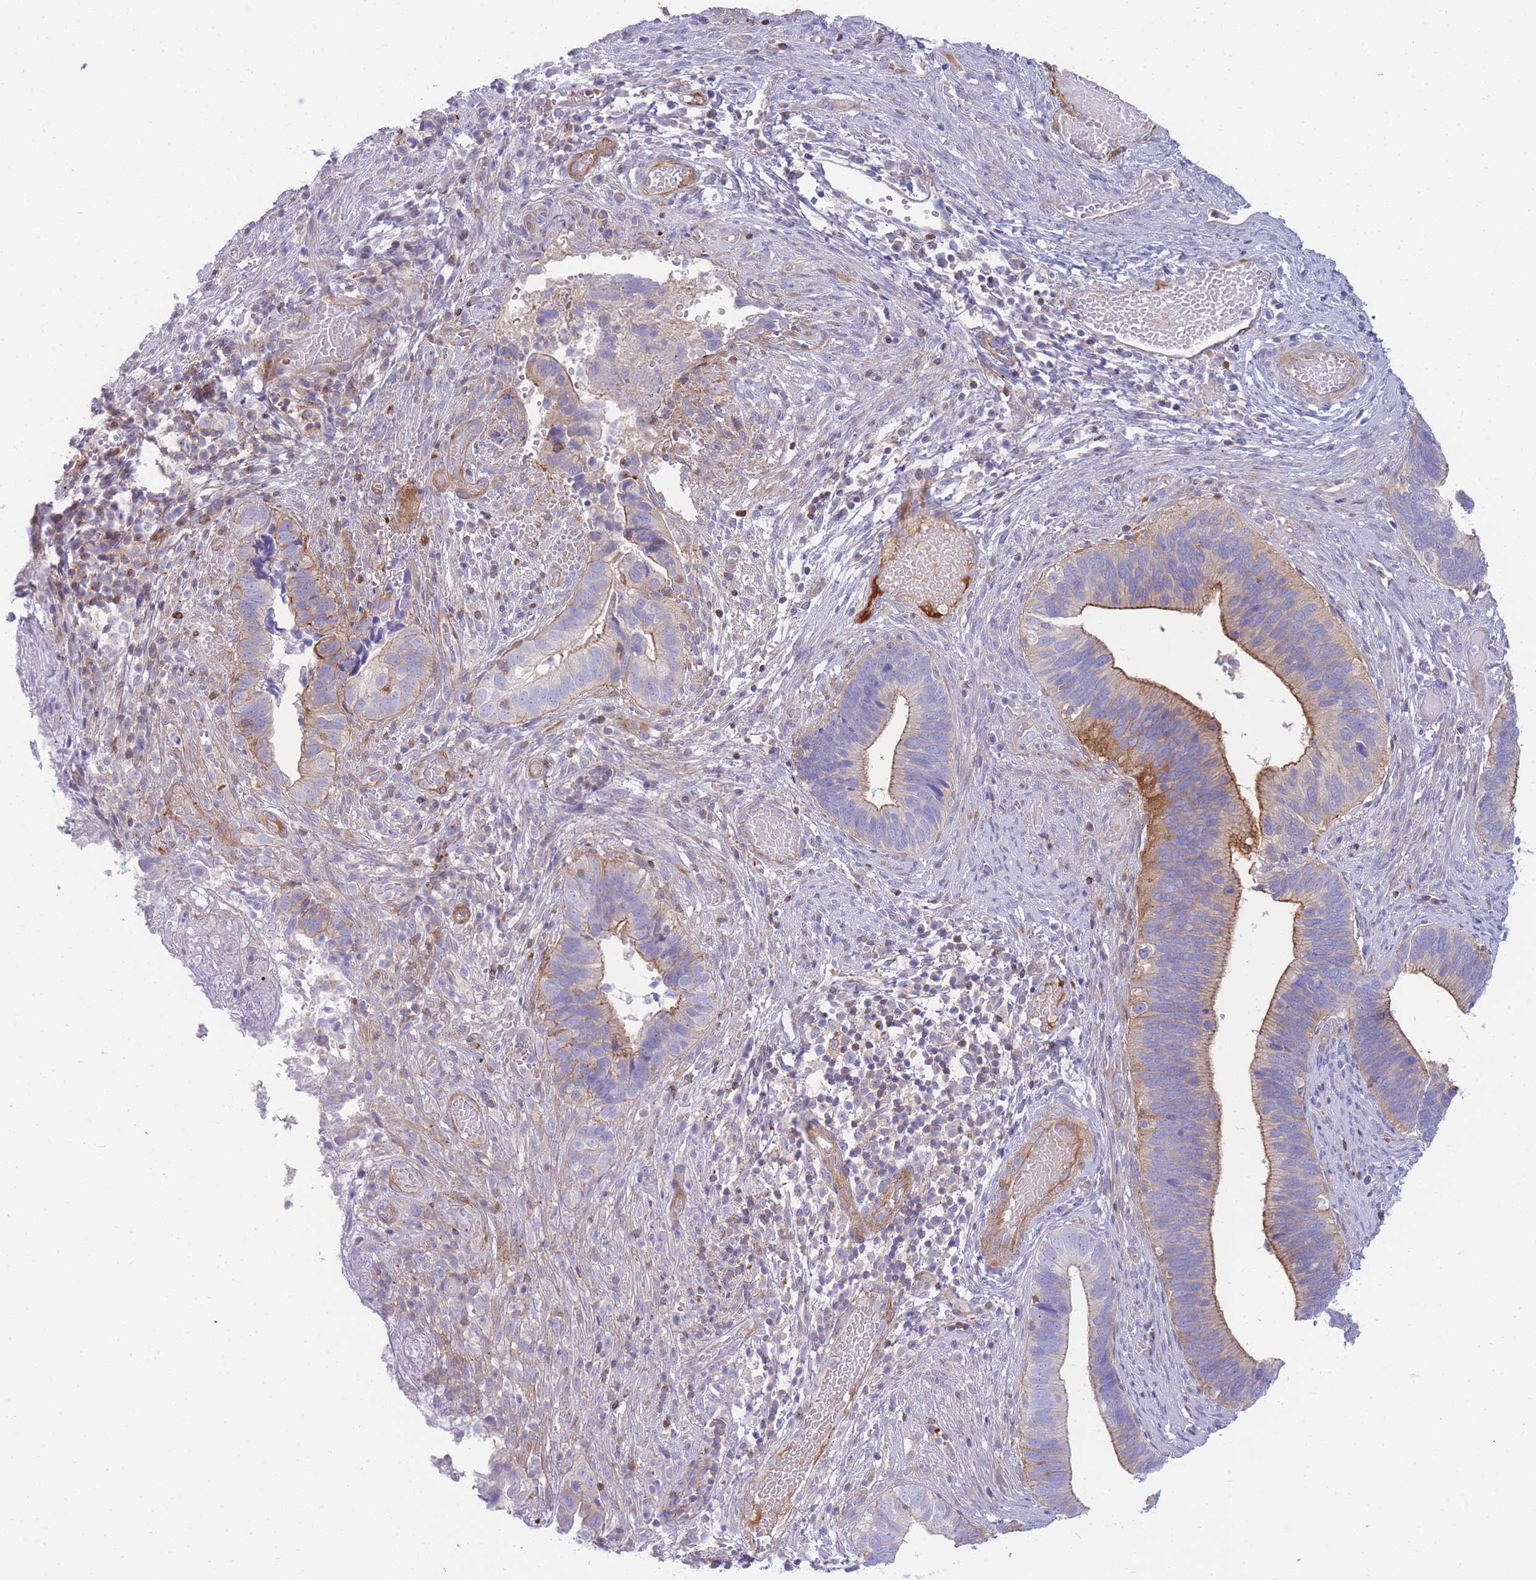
{"staining": {"intensity": "moderate", "quantity": "25%-75%", "location": "cytoplasmic/membranous"}, "tissue": "cervical cancer", "cell_type": "Tumor cells", "image_type": "cancer", "snomed": [{"axis": "morphology", "description": "Adenocarcinoma, NOS"}, {"axis": "topography", "description": "Cervix"}], "caption": "A histopathology image showing moderate cytoplasmic/membranous positivity in about 25%-75% of tumor cells in cervical cancer, as visualized by brown immunohistochemical staining.", "gene": "FBN3", "patient": {"sex": "female", "age": 42}}